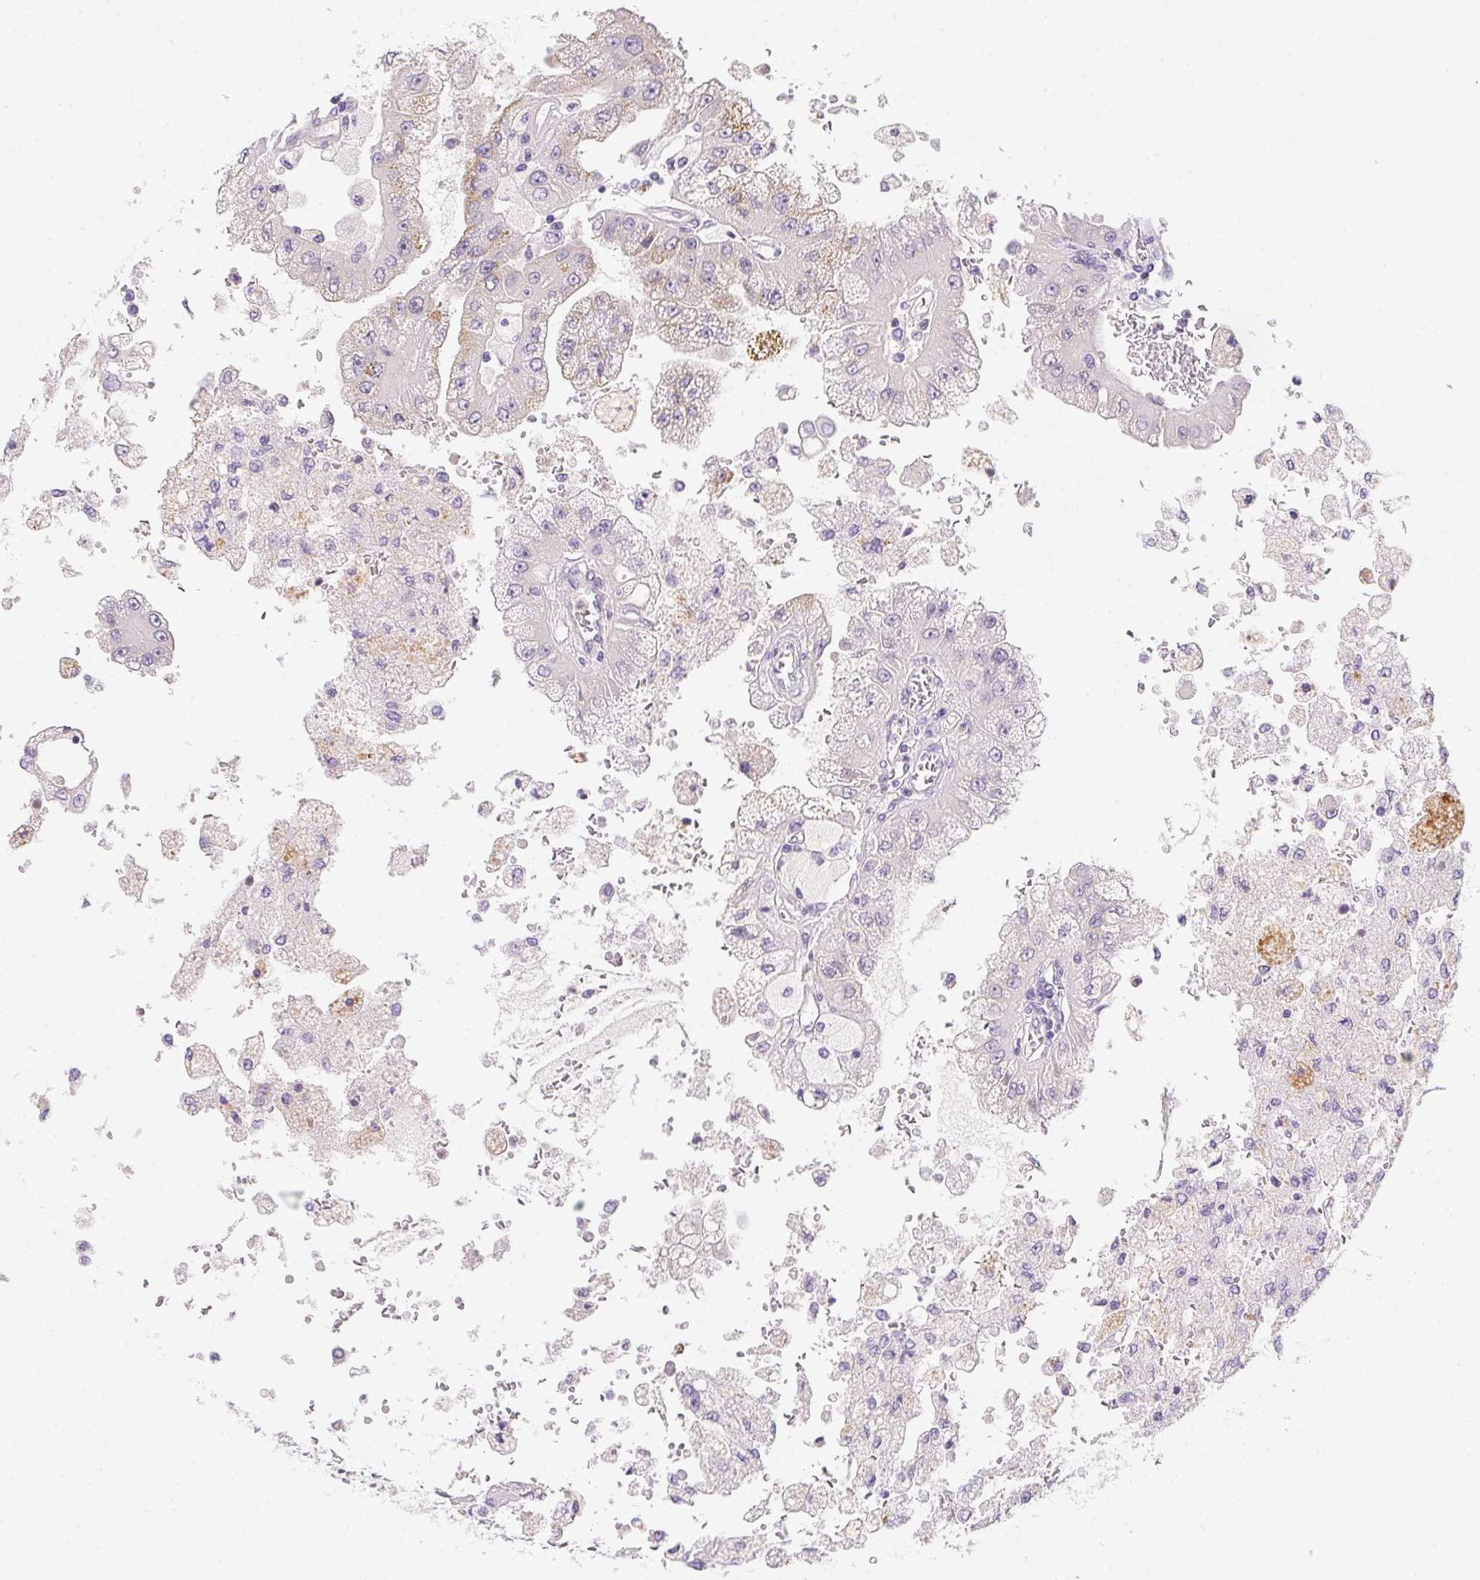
{"staining": {"intensity": "negative", "quantity": "none", "location": "none"}, "tissue": "renal cancer", "cell_type": "Tumor cells", "image_type": "cancer", "snomed": [{"axis": "morphology", "description": "Adenocarcinoma, NOS"}, {"axis": "topography", "description": "Kidney"}], "caption": "An image of human adenocarcinoma (renal) is negative for staining in tumor cells.", "gene": "PRKAA1", "patient": {"sex": "male", "age": 58}}